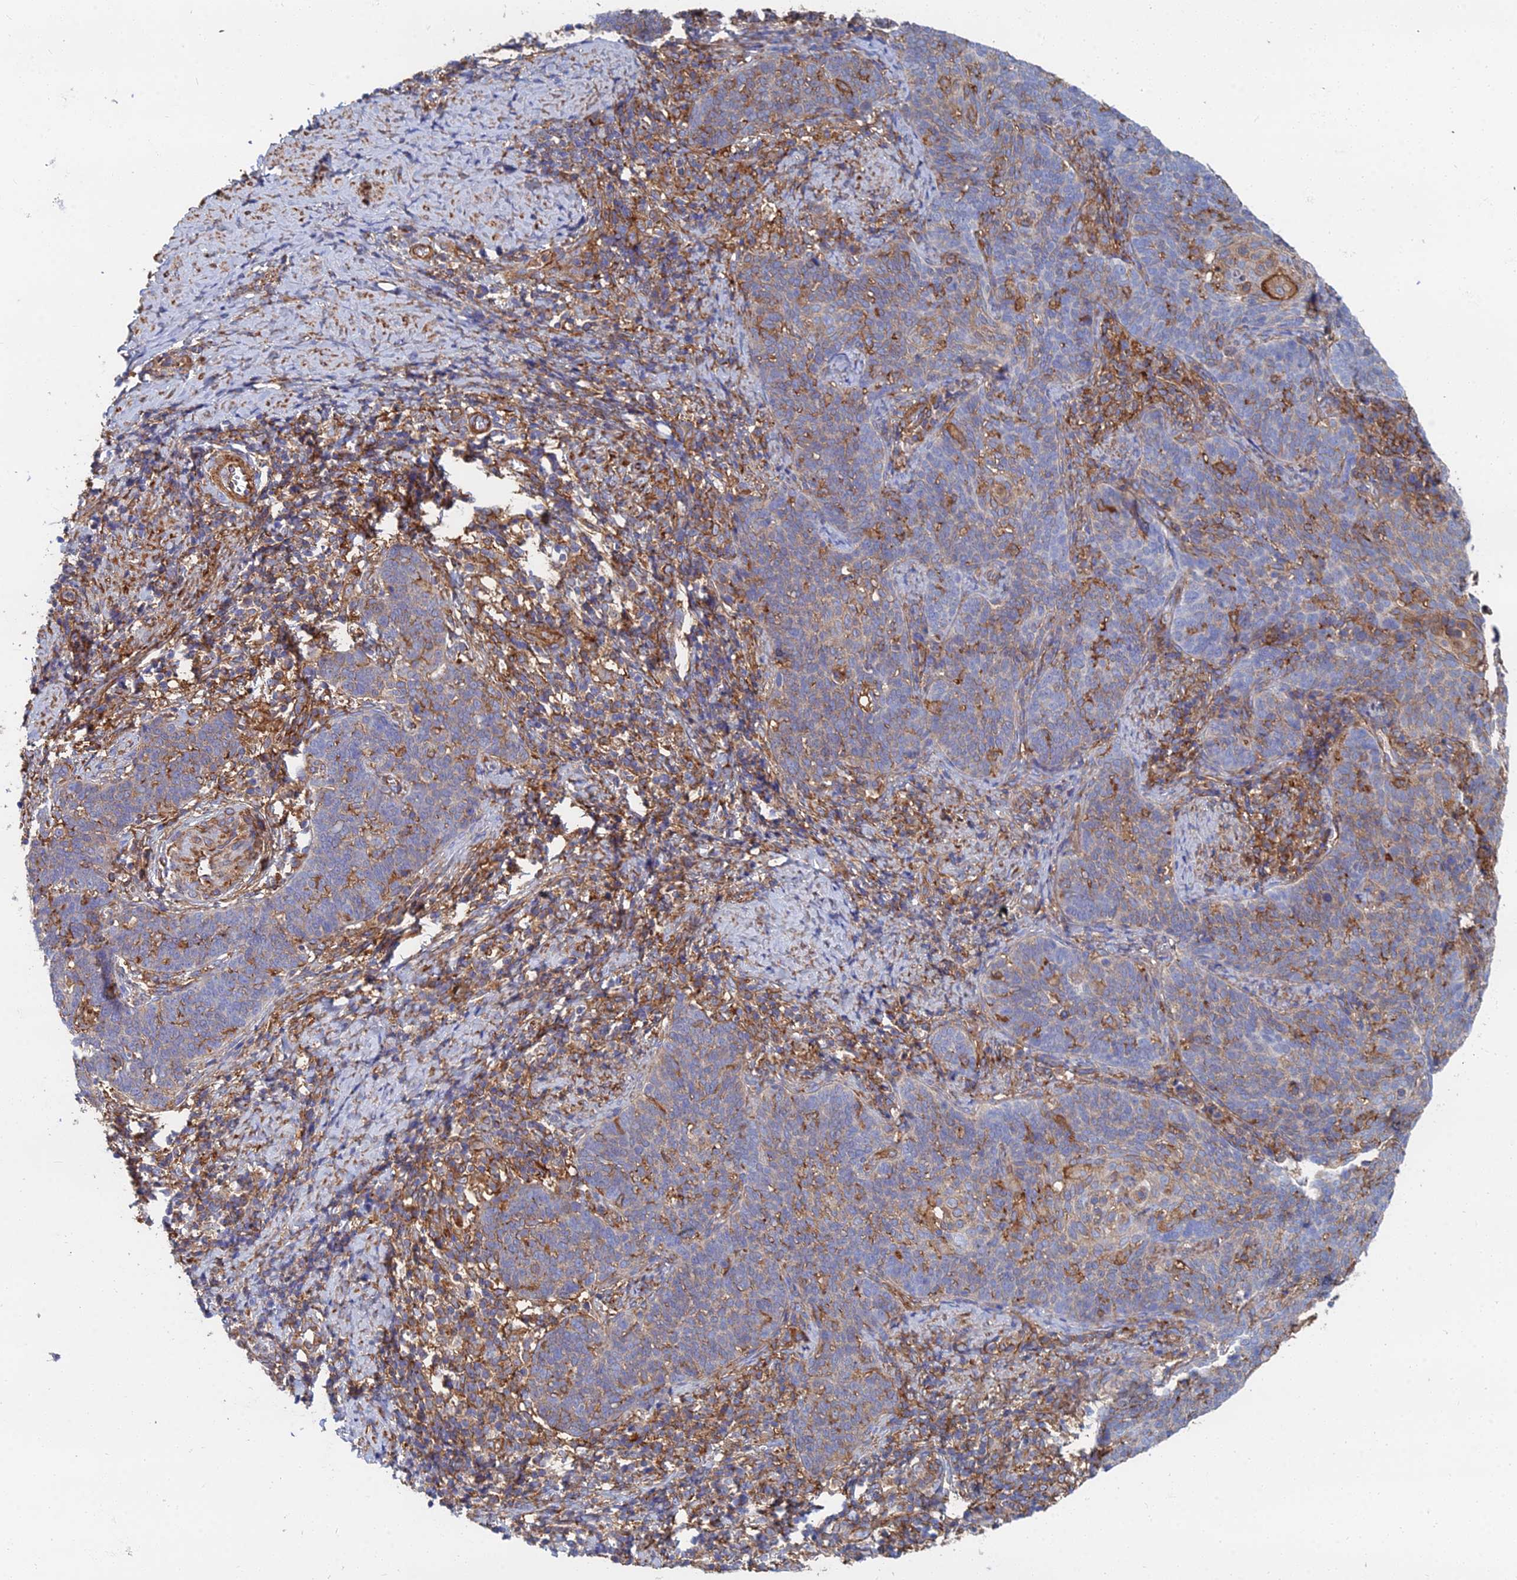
{"staining": {"intensity": "moderate", "quantity": "25%-75%", "location": "cytoplasmic/membranous"}, "tissue": "cervical cancer", "cell_type": "Tumor cells", "image_type": "cancer", "snomed": [{"axis": "morphology", "description": "Normal tissue, NOS"}, {"axis": "morphology", "description": "Squamous cell carcinoma, NOS"}, {"axis": "topography", "description": "Cervix"}], "caption": "Cervical cancer (squamous cell carcinoma) stained with a brown dye demonstrates moderate cytoplasmic/membranous positive expression in approximately 25%-75% of tumor cells.", "gene": "GPR42", "patient": {"sex": "female", "age": 39}}